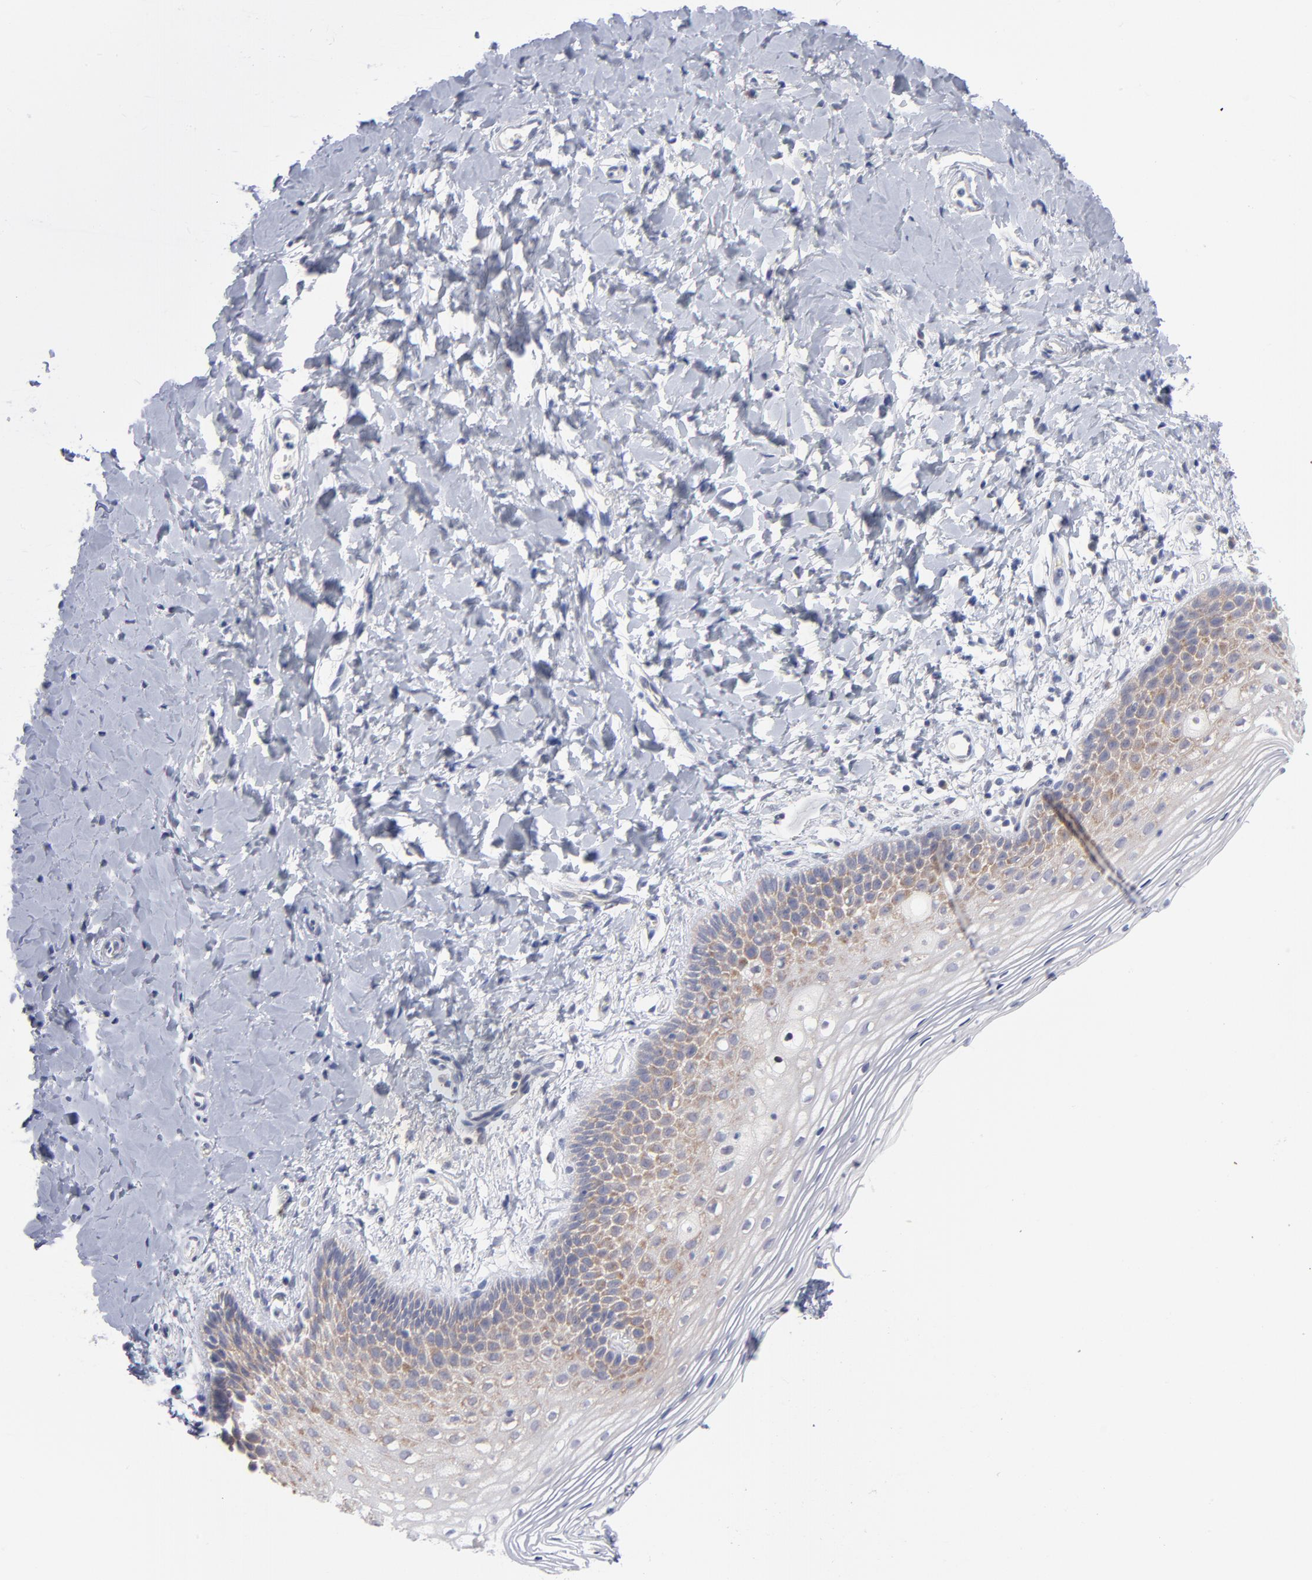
{"staining": {"intensity": "moderate", "quantity": "<25%", "location": "cytoplasmic/membranous"}, "tissue": "vagina", "cell_type": "Squamous epithelial cells", "image_type": "normal", "snomed": [{"axis": "morphology", "description": "Normal tissue, NOS"}, {"axis": "topography", "description": "Vagina"}], "caption": "Immunohistochemistry (IHC) histopathology image of unremarkable vagina: human vagina stained using immunohistochemistry (IHC) reveals low levels of moderate protein expression localized specifically in the cytoplasmic/membranous of squamous epithelial cells, appearing as a cytoplasmic/membranous brown color.", "gene": "RPS24", "patient": {"sex": "female", "age": 55}}